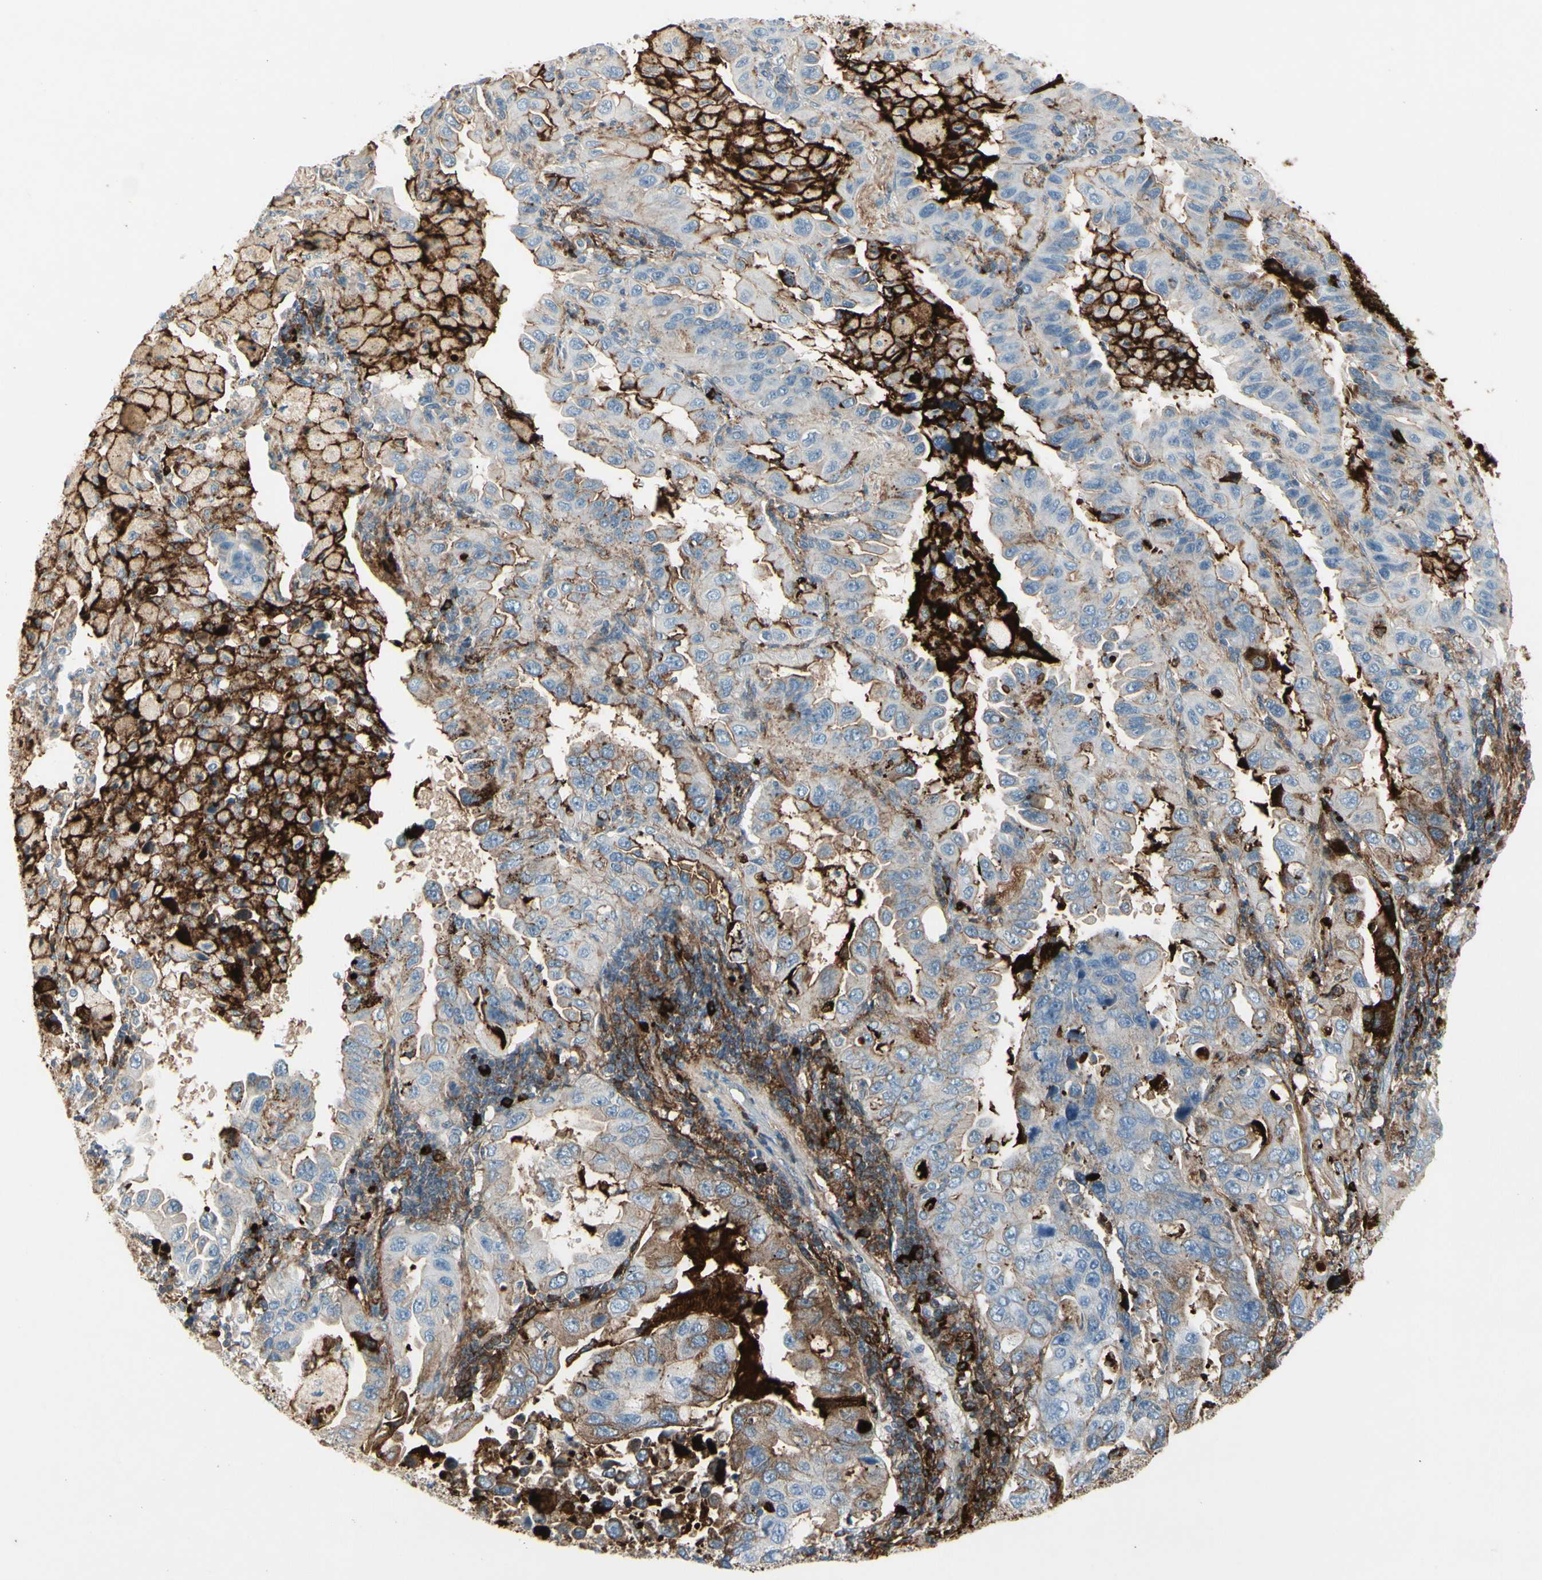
{"staining": {"intensity": "strong", "quantity": "25%-75%", "location": "cytoplasmic/membranous"}, "tissue": "lung cancer", "cell_type": "Tumor cells", "image_type": "cancer", "snomed": [{"axis": "morphology", "description": "Adenocarcinoma, NOS"}, {"axis": "topography", "description": "Lung"}], "caption": "A high amount of strong cytoplasmic/membranous staining is identified in about 25%-75% of tumor cells in lung cancer (adenocarcinoma) tissue.", "gene": "IGHG1", "patient": {"sex": "male", "age": 64}}